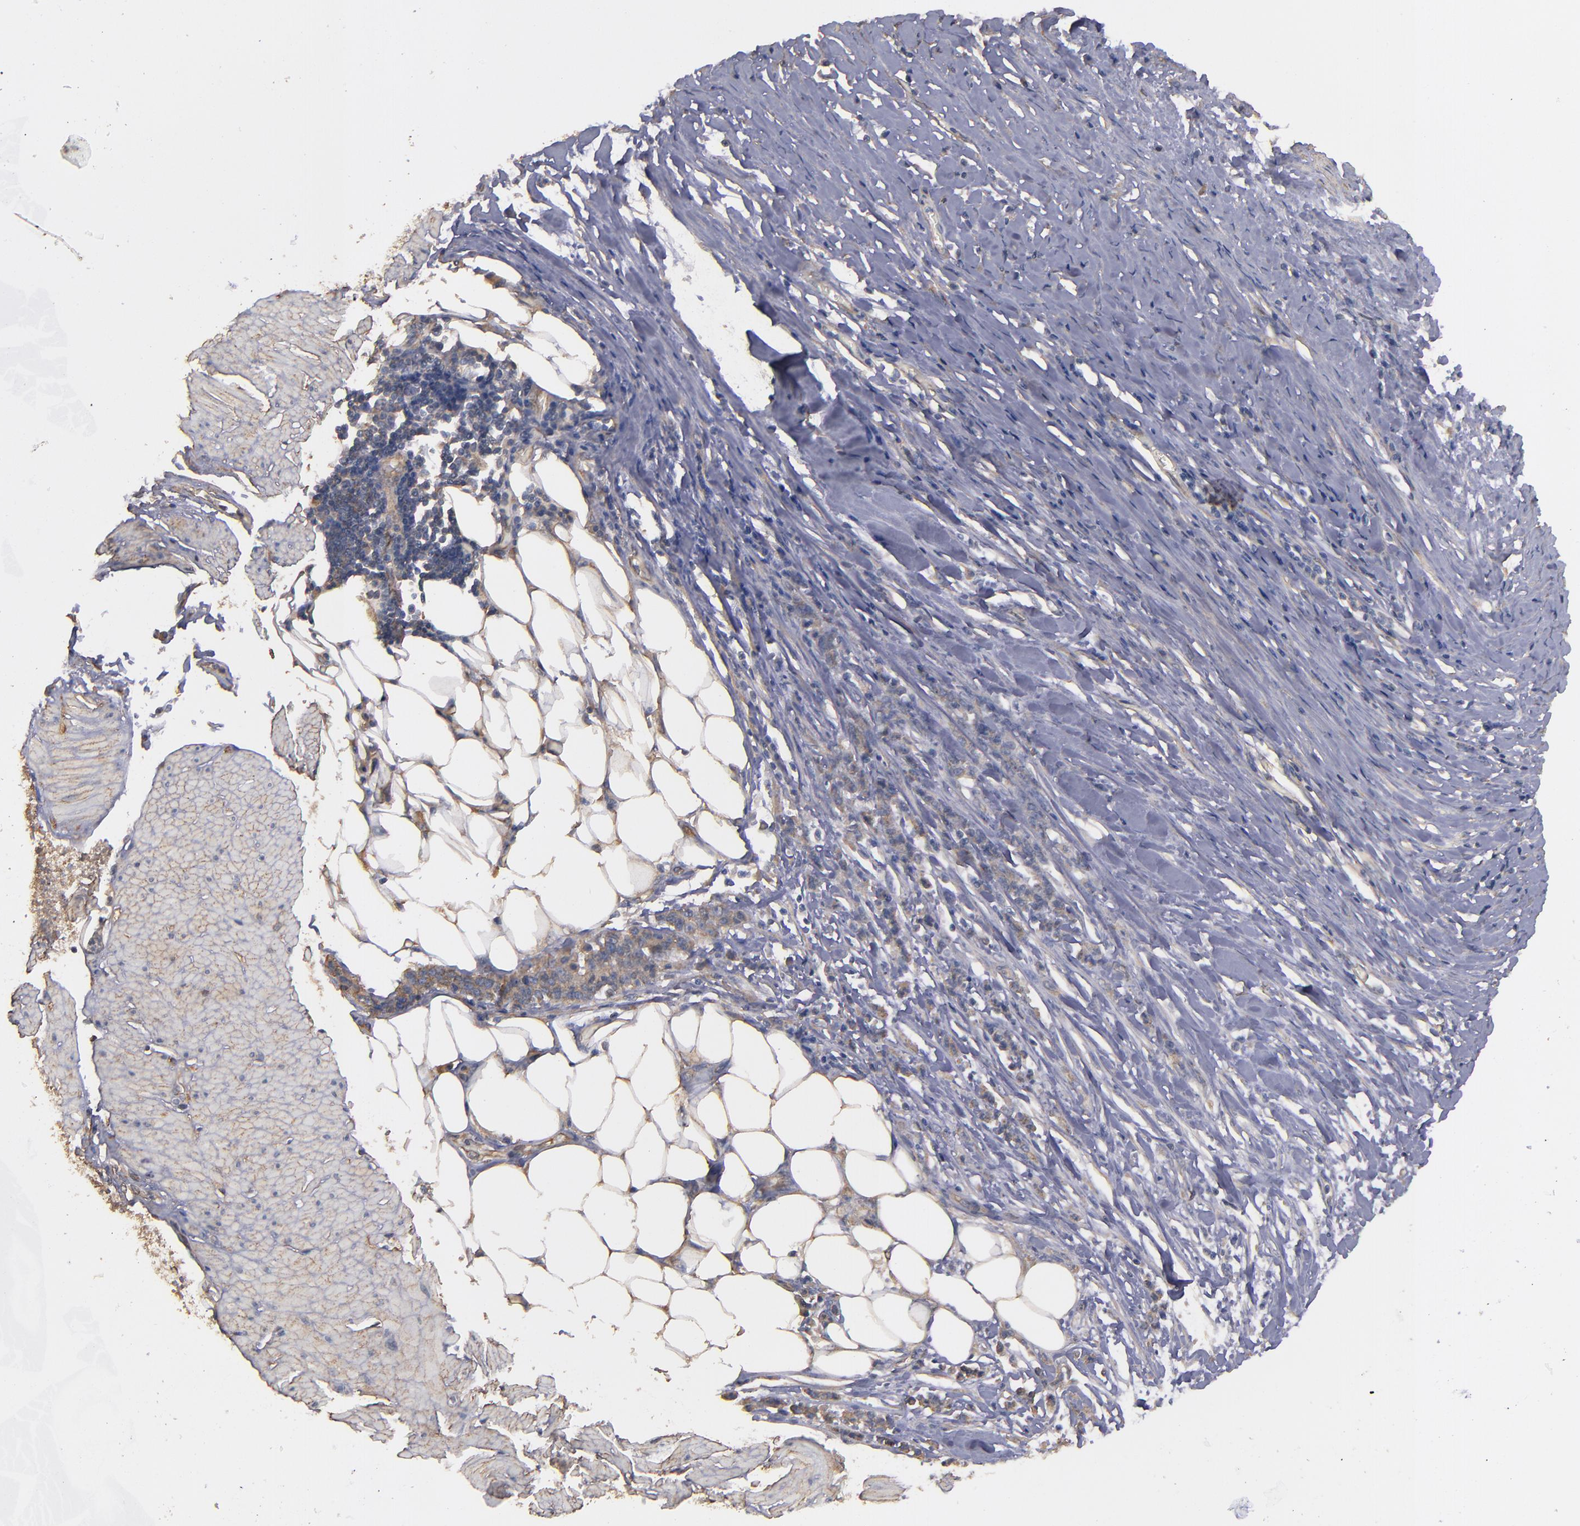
{"staining": {"intensity": "weak", "quantity": ">75%", "location": "cytoplasmic/membranous"}, "tissue": "stomach cancer", "cell_type": "Tumor cells", "image_type": "cancer", "snomed": [{"axis": "morphology", "description": "Adenocarcinoma, NOS"}, {"axis": "topography", "description": "Stomach, lower"}], "caption": "The immunohistochemical stain highlights weak cytoplasmic/membranous expression in tumor cells of stomach adenocarcinoma tissue. (Stains: DAB in brown, nuclei in blue, Microscopy: brightfield microscopy at high magnification).", "gene": "DMD", "patient": {"sex": "male", "age": 88}}